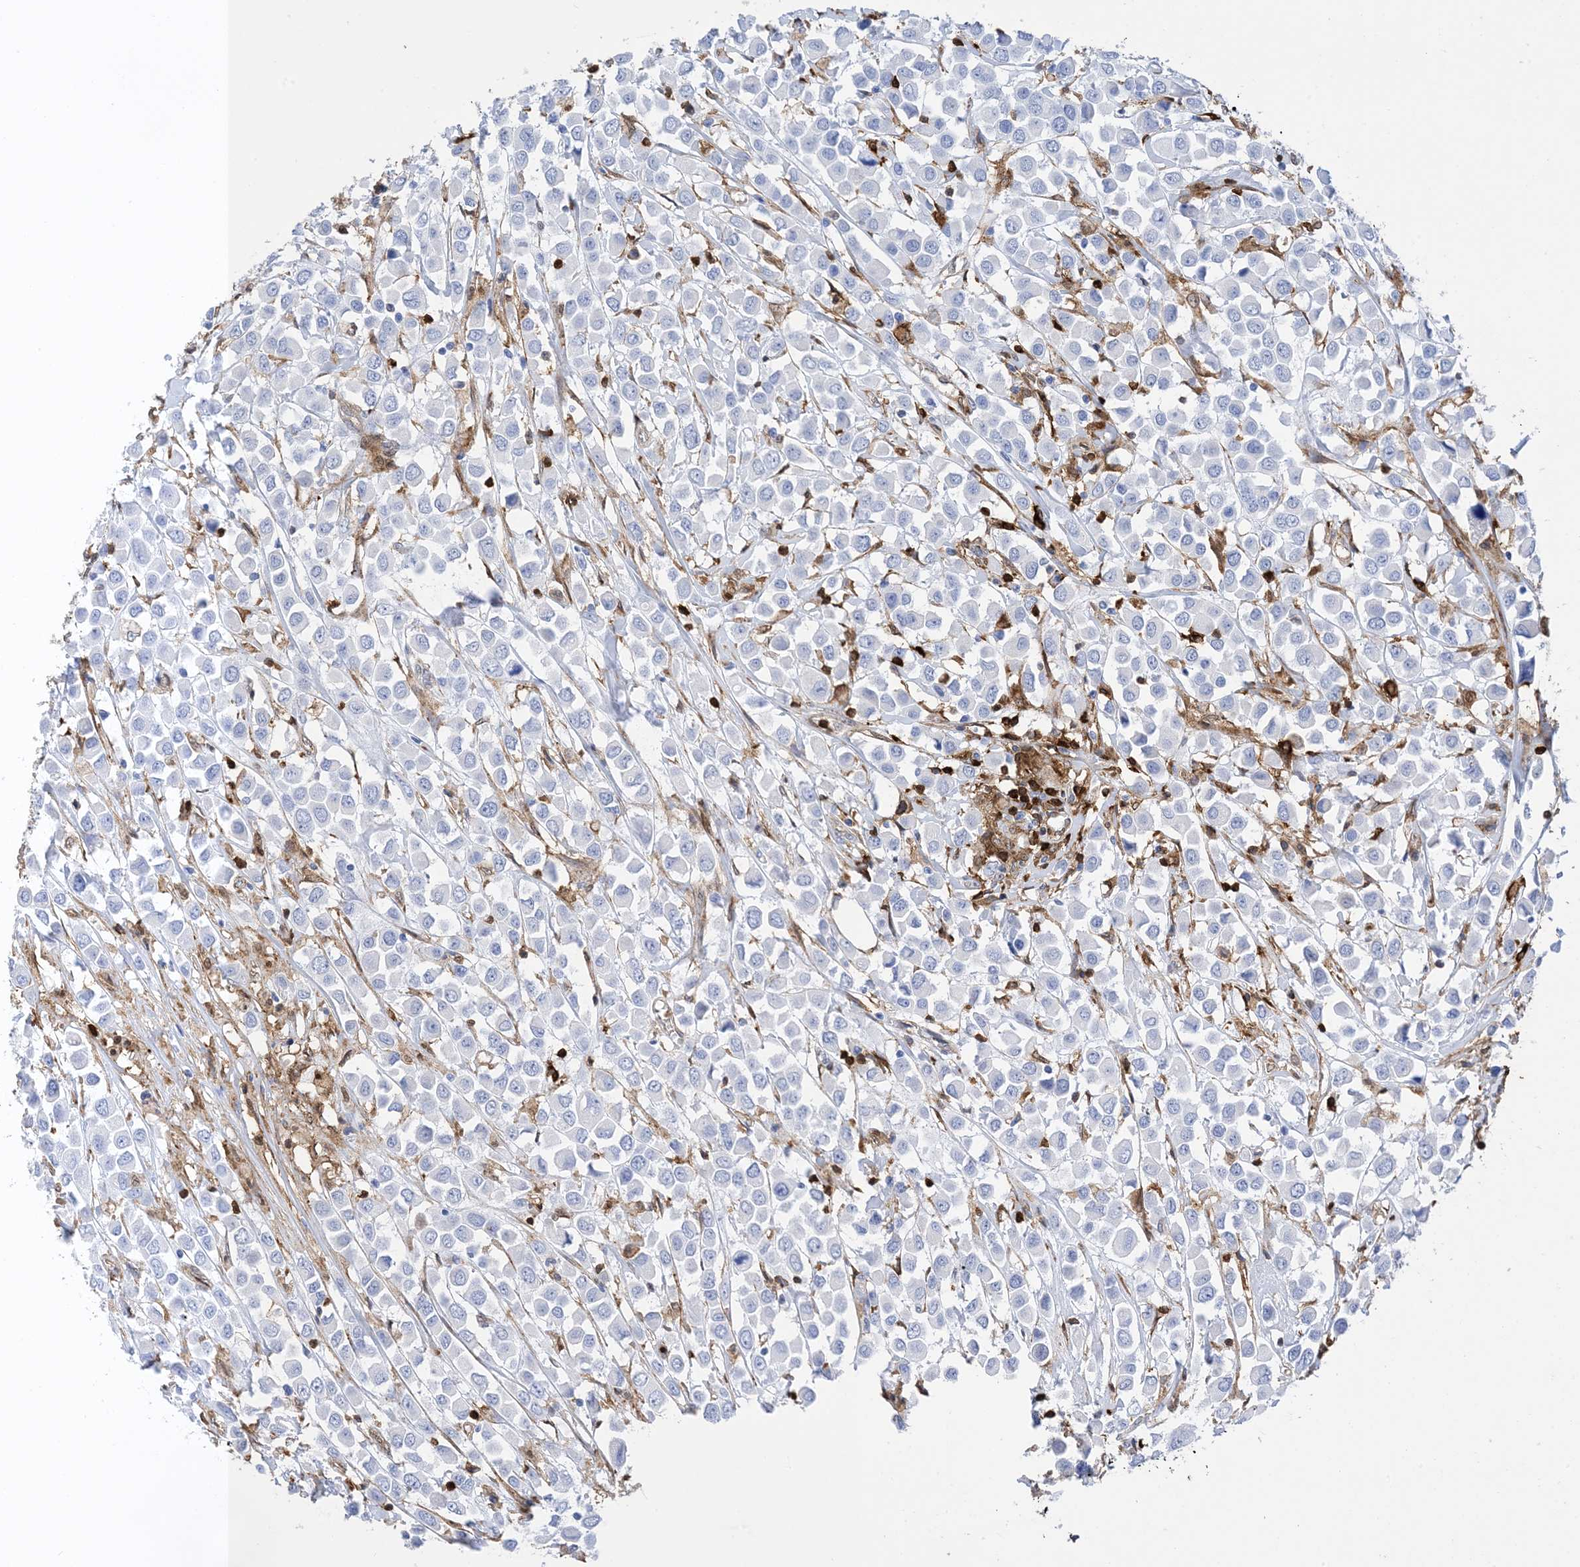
{"staining": {"intensity": "negative", "quantity": "none", "location": "none"}, "tissue": "breast cancer", "cell_type": "Tumor cells", "image_type": "cancer", "snomed": [{"axis": "morphology", "description": "Duct carcinoma"}, {"axis": "topography", "description": "Breast"}], "caption": "This is an IHC micrograph of human intraductal carcinoma (breast). There is no staining in tumor cells.", "gene": "ANXA1", "patient": {"sex": "female", "age": 61}}